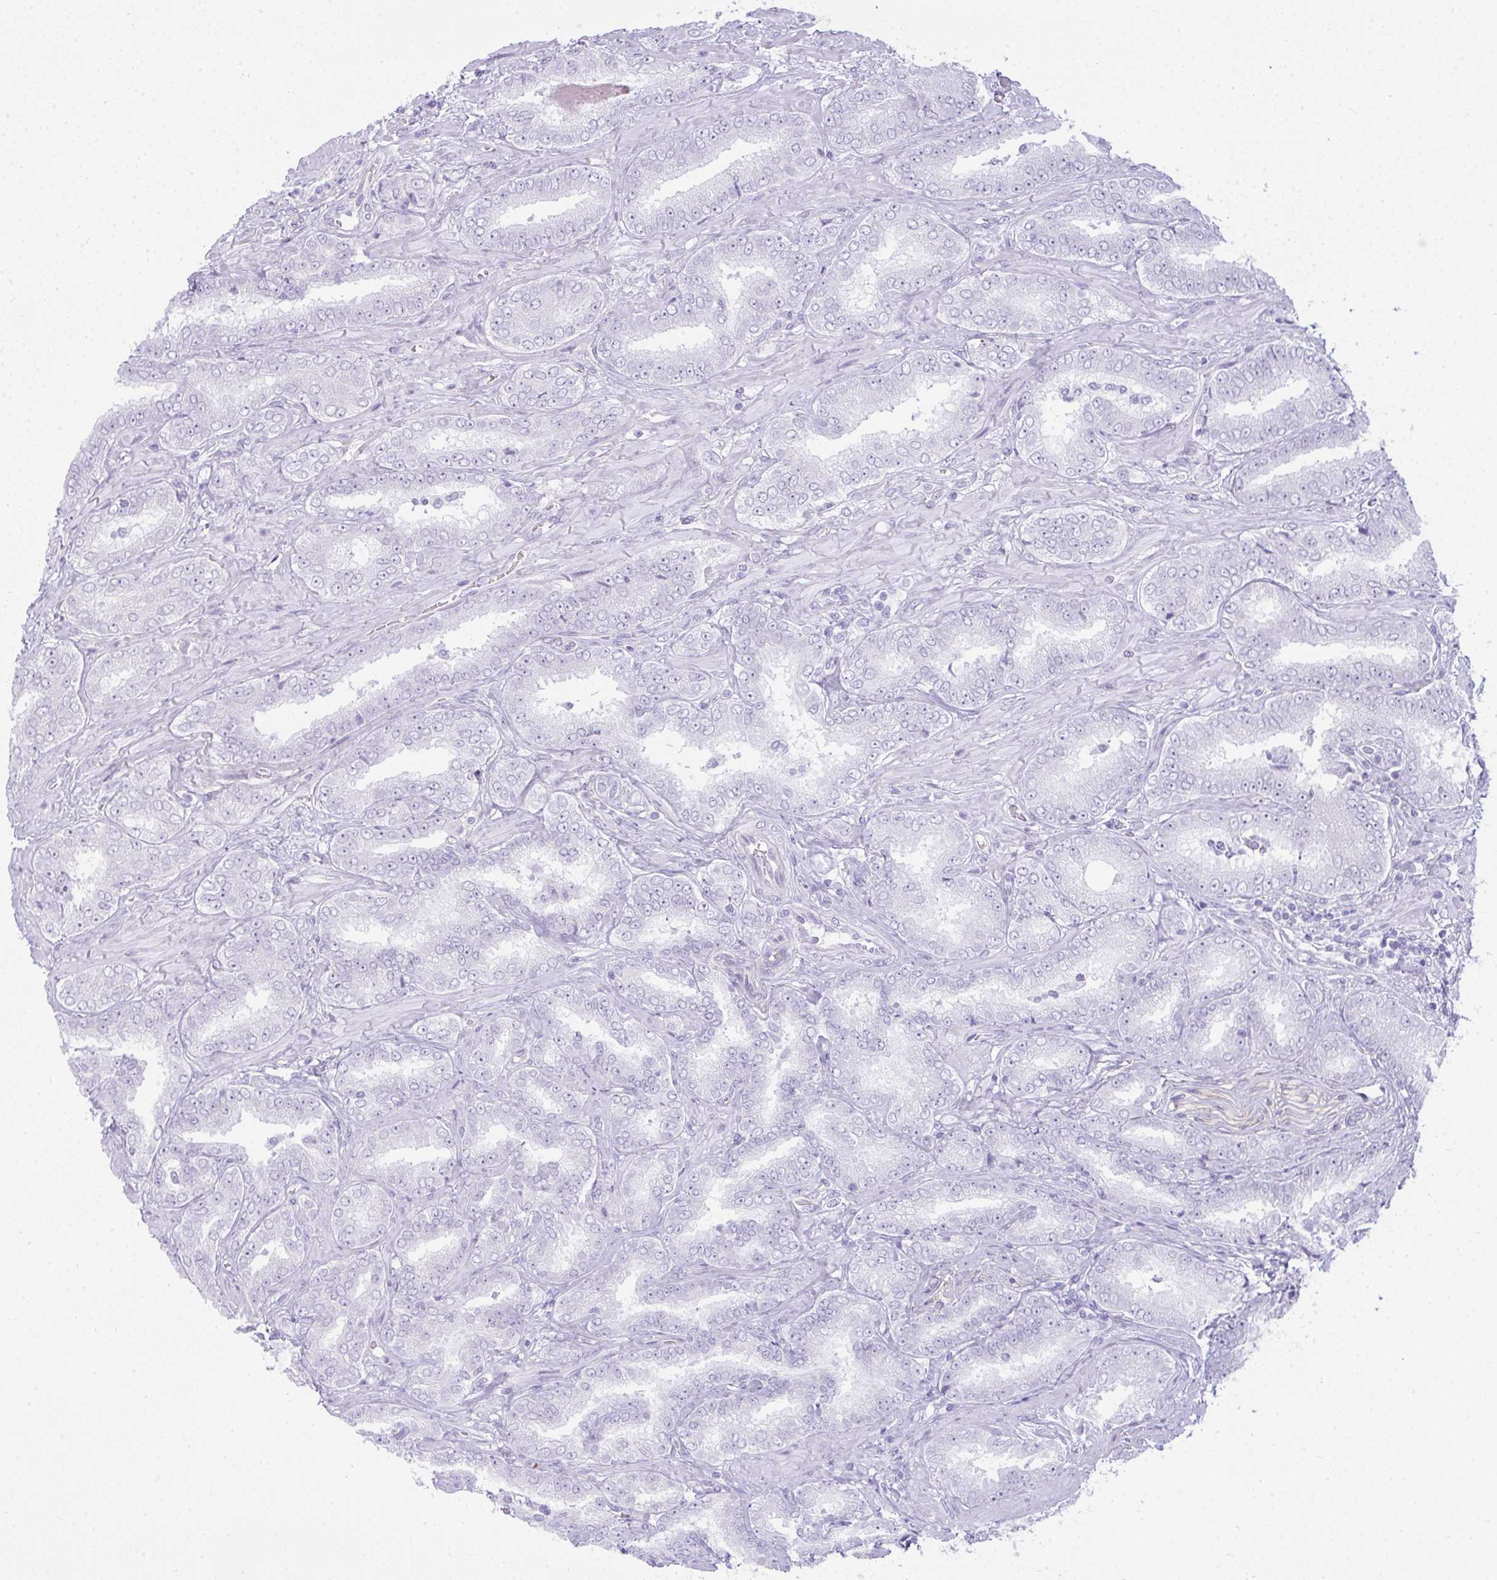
{"staining": {"intensity": "negative", "quantity": "none", "location": "none"}, "tissue": "prostate cancer", "cell_type": "Tumor cells", "image_type": "cancer", "snomed": [{"axis": "morphology", "description": "Adenocarcinoma, High grade"}, {"axis": "topography", "description": "Prostate"}], "caption": "Image shows no significant protein expression in tumor cells of high-grade adenocarcinoma (prostate).", "gene": "RASL10A", "patient": {"sex": "male", "age": 72}}